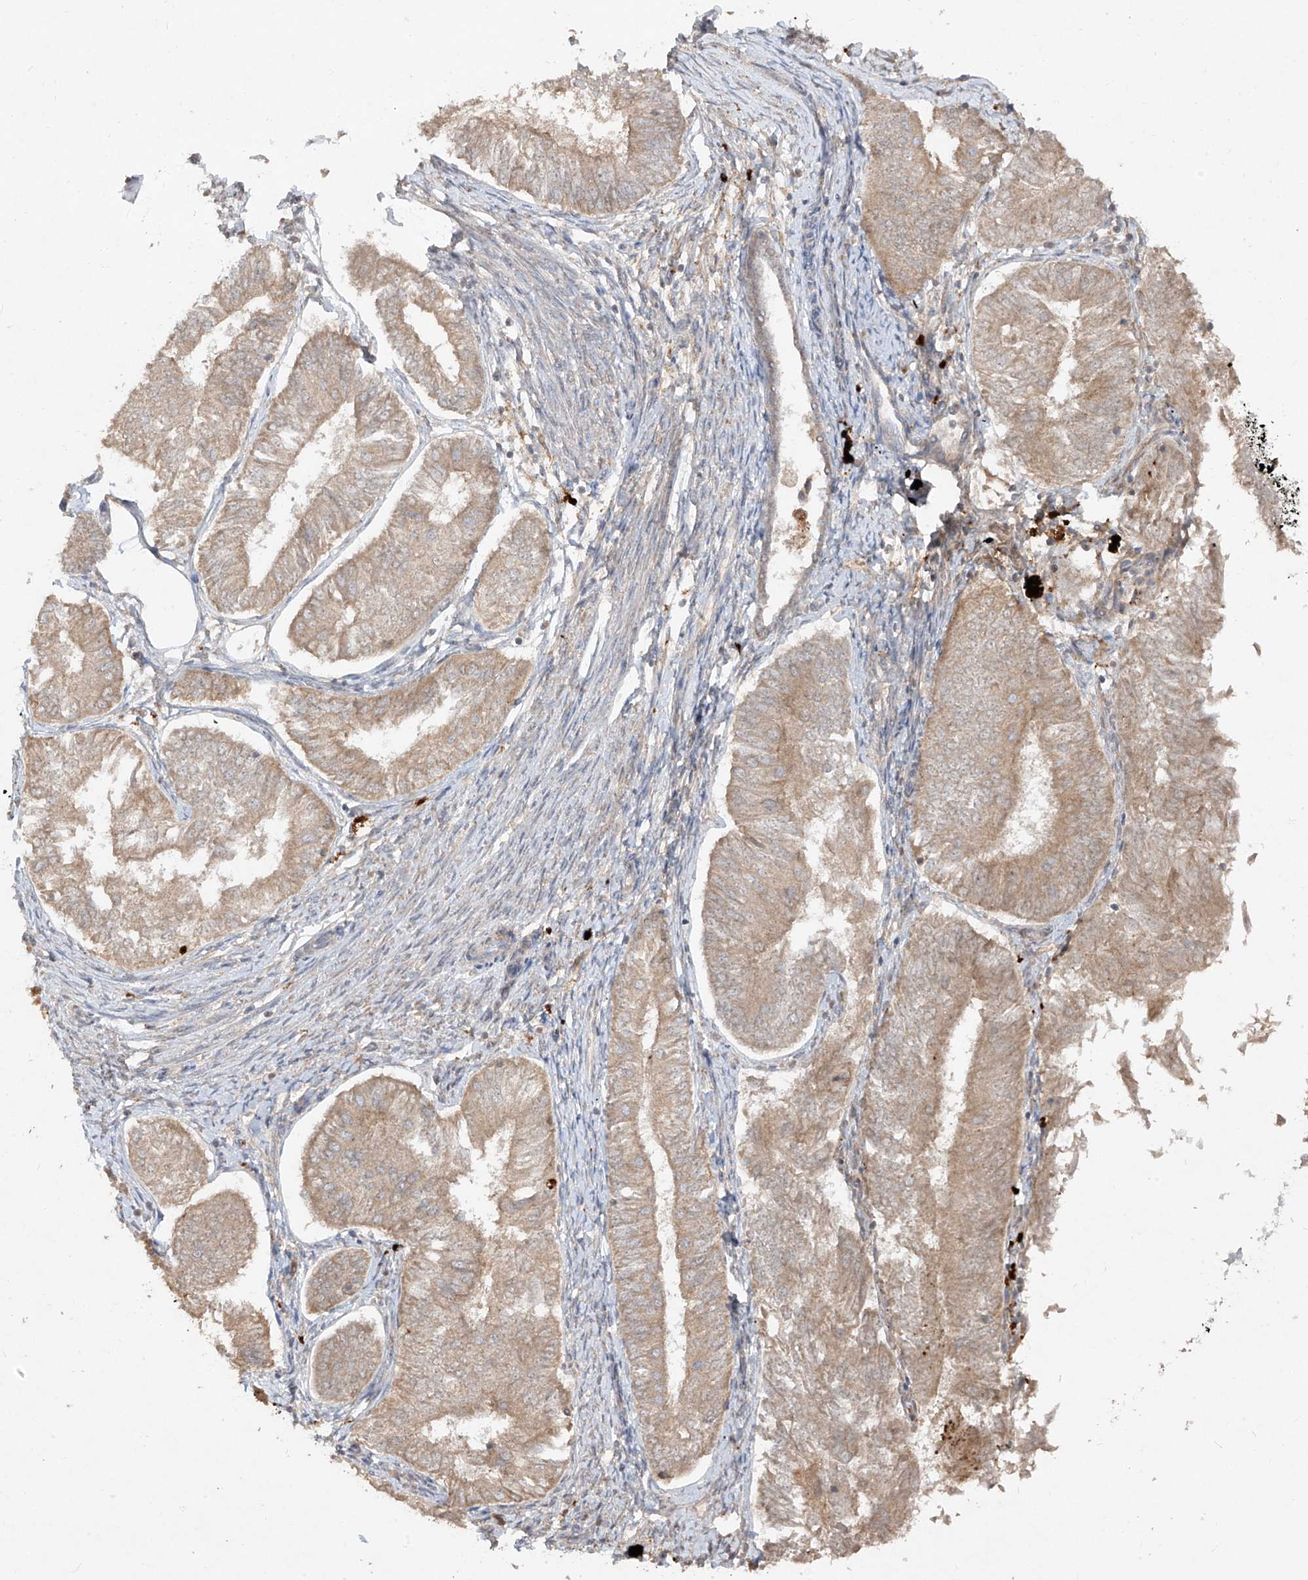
{"staining": {"intensity": "moderate", "quantity": ">75%", "location": "cytoplasmic/membranous"}, "tissue": "endometrial cancer", "cell_type": "Tumor cells", "image_type": "cancer", "snomed": [{"axis": "morphology", "description": "Adenocarcinoma, NOS"}, {"axis": "topography", "description": "Endometrium"}], "caption": "A high-resolution photomicrograph shows immunohistochemistry staining of endometrial adenocarcinoma, which shows moderate cytoplasmic/membranous expression in about >75% of tumor cells.", "gene": "LDAH", "patient": {"sex": "female", "age": 58}}